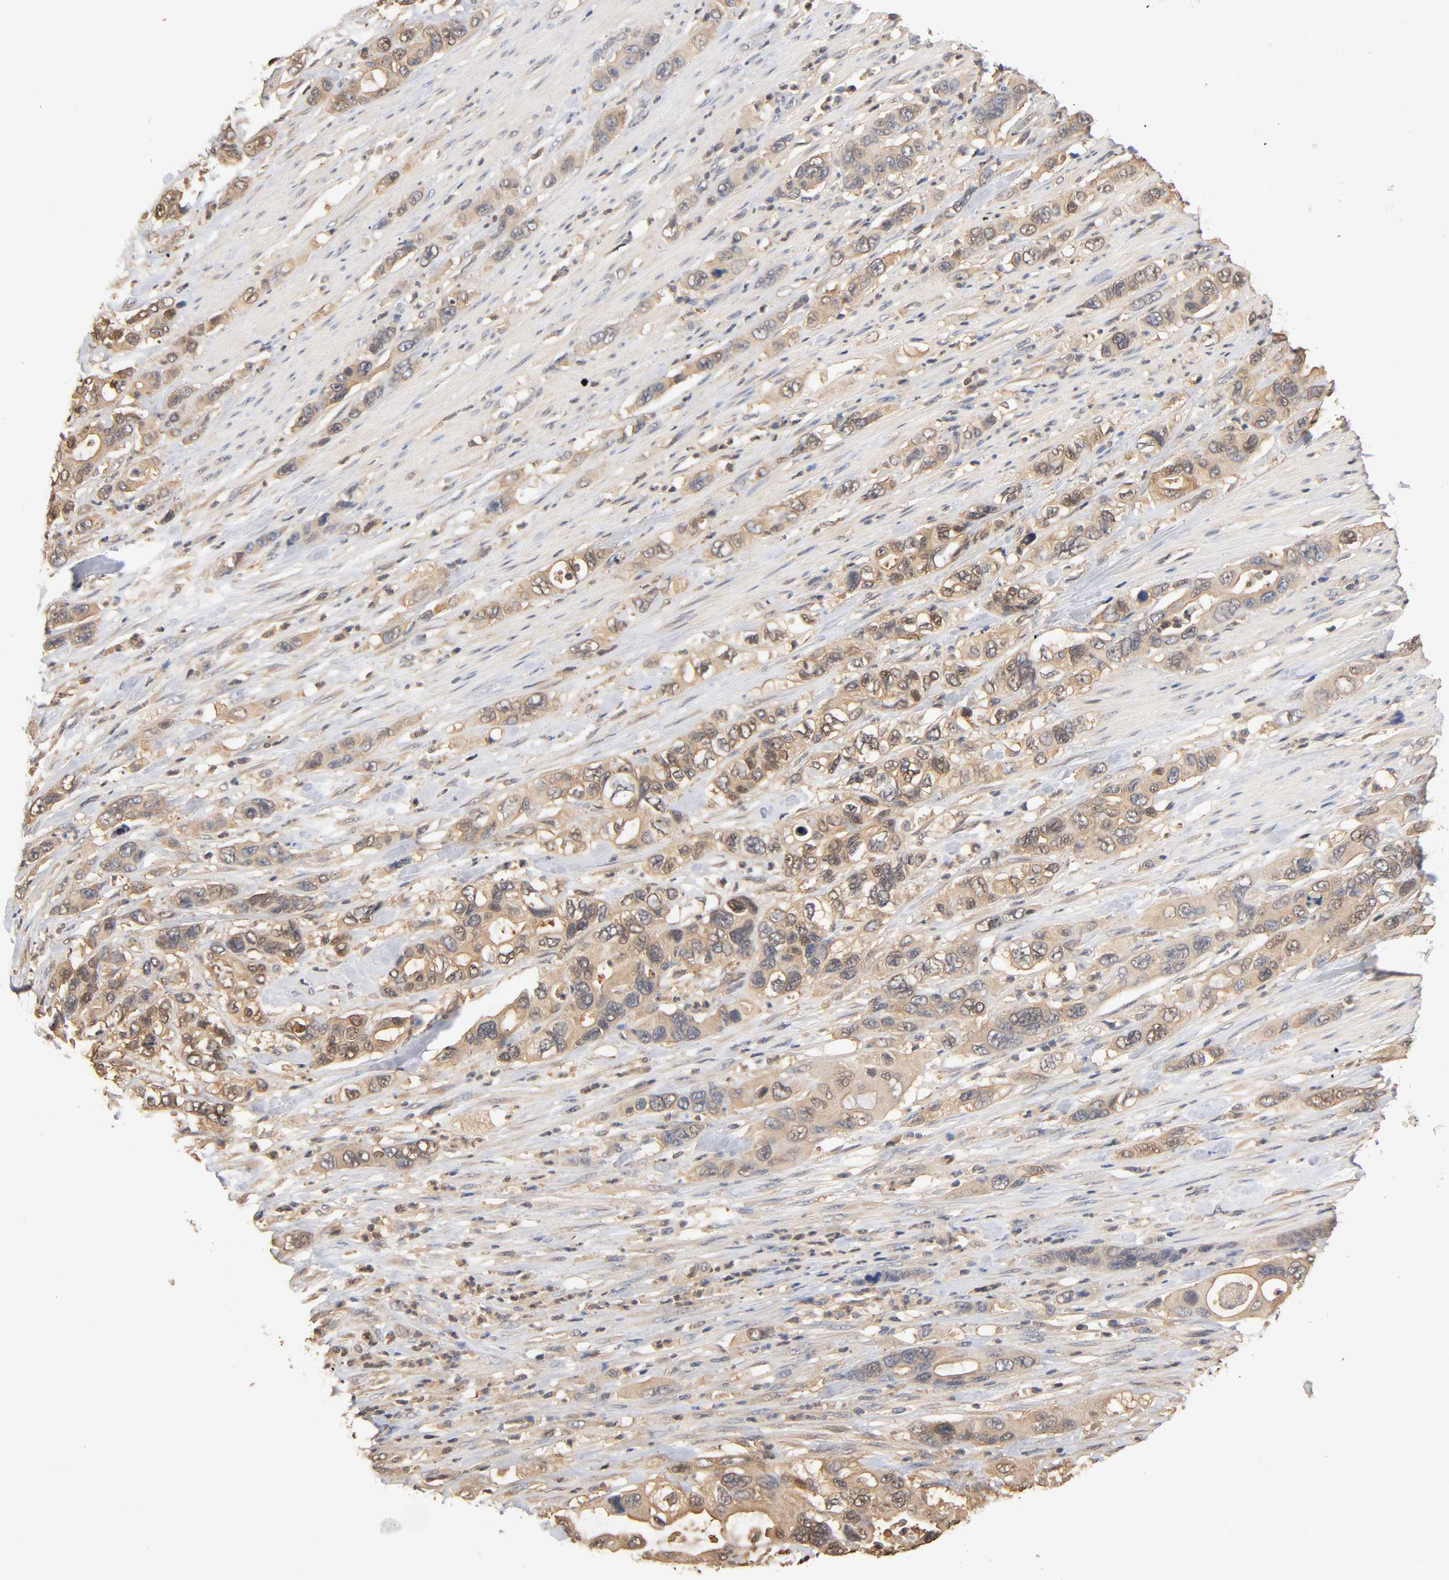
{"staining": {"intensity": "weak", "quantity": ">75%", "location": "cytoplasmic/membranous"}, "tissue": "pancreatic cancer", "cell_type": "Tumor cells", "image_type": "cancer", "snomed": [{"axis": "morphology", "description": "Adenocarcinoma, NOS"}, {"axis": "topography", "description": "Pancreas"}], "caption": "Protein analysis of pancreatic adenocarcinoma tissue demonstrates weak cytoplasmic/membranous staining in approximately >75% of tumor cells. (DAB (3,3'-diaminobenzidine) IHC, brown staining for protein, blue staining for nuclei).", "gene": "ALDOA", "patient": {"sex": "female", "age": 71}}